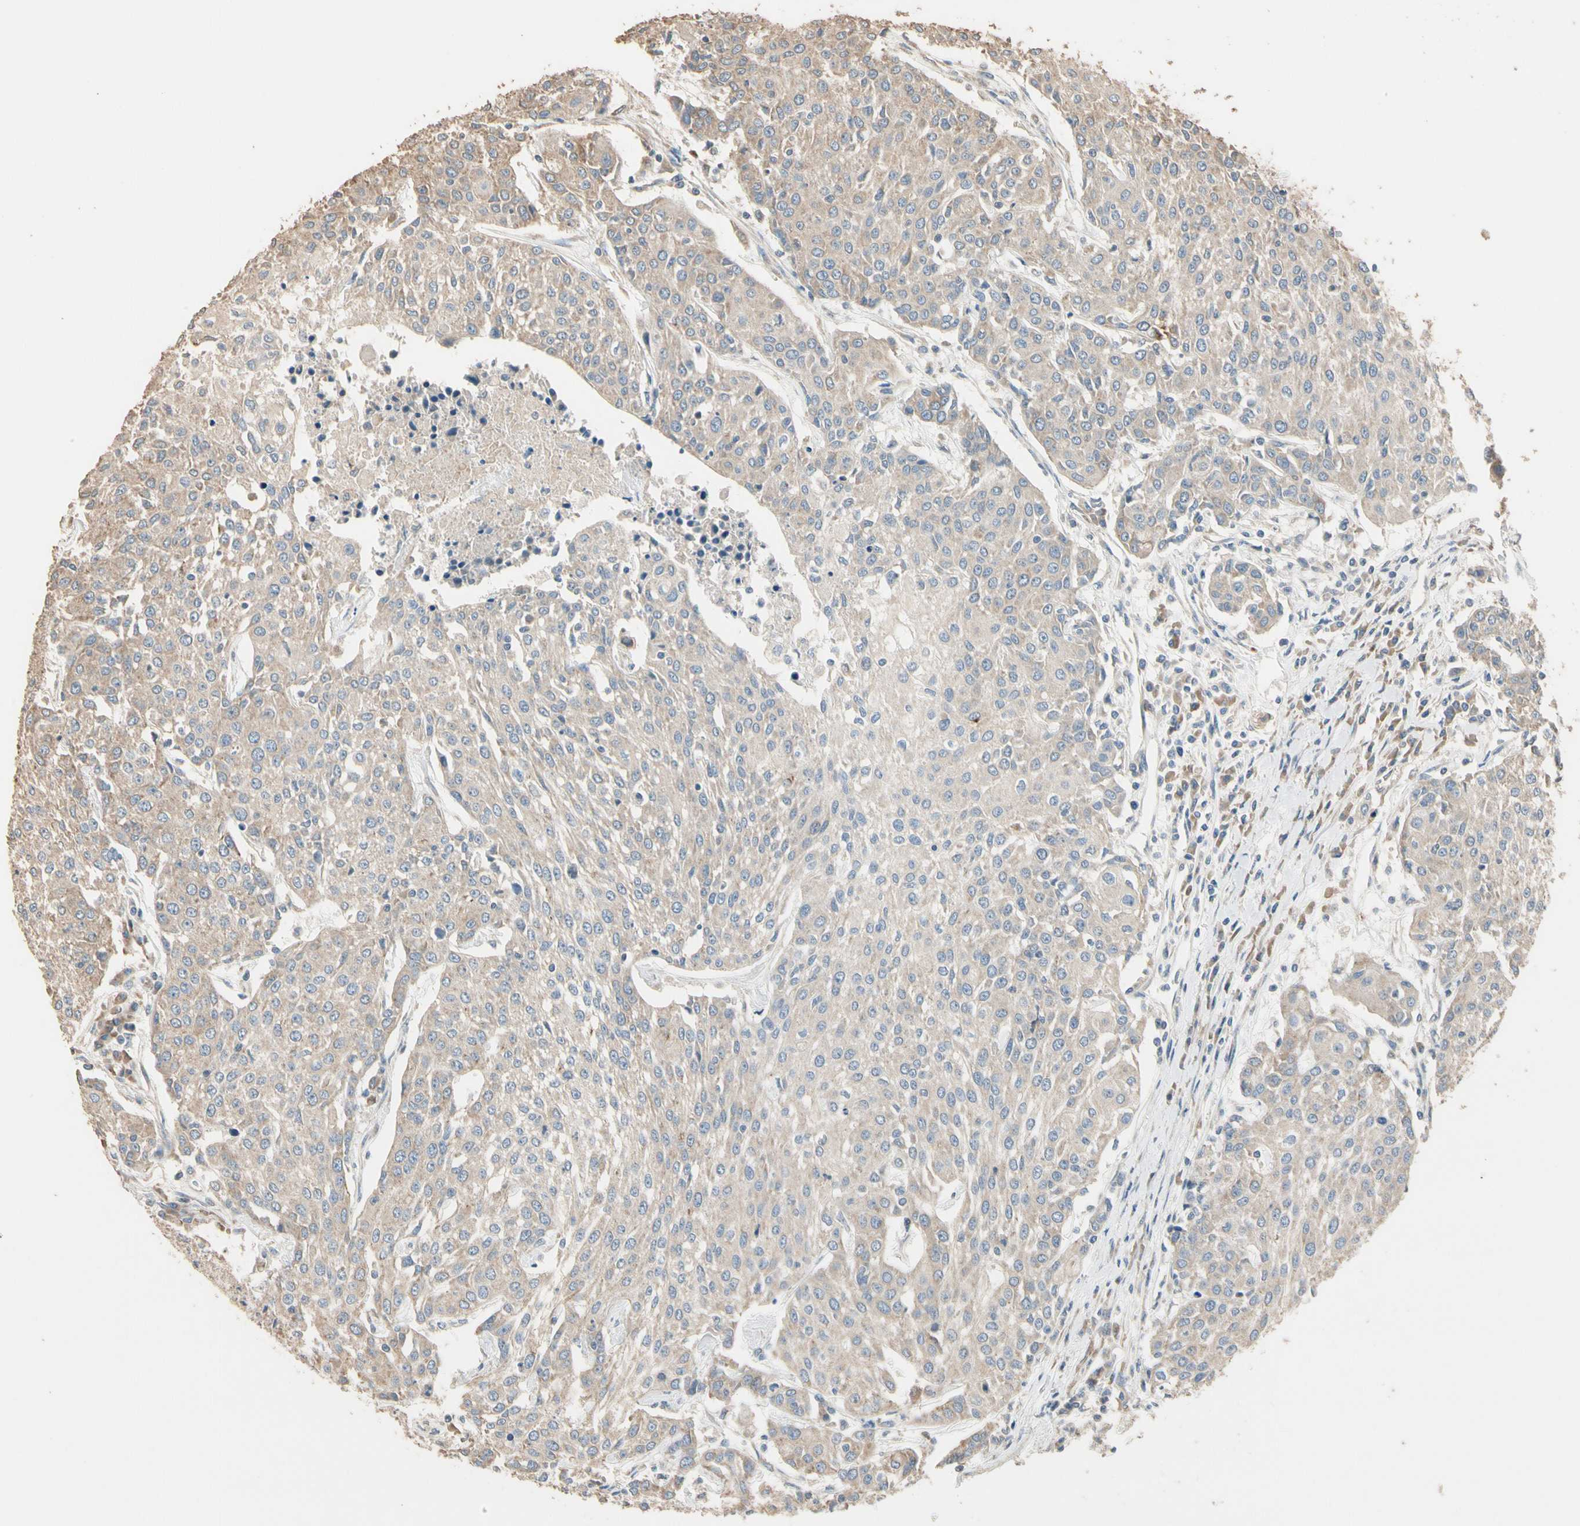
{"staining": {"intensity": "weak", "quantity": ">75%", "location": "cytoplasmic/membranous"}, "tissue": "urothelial cancer", "cell_type": "Tumor cells", "image_type": "cancer", "snomed": [{"axis": "morphology", "description": "Urothelial carcinoma, High grade"}, {"axis": "topography", "description": "Urinary bladder"}], "caption": "A brown stain labels weak cytoplasmic/membranous expression of a protein in urothelial cancer tumor cells.", "gene": "STX18", "patient": {"sex": "female", "age": 85}}